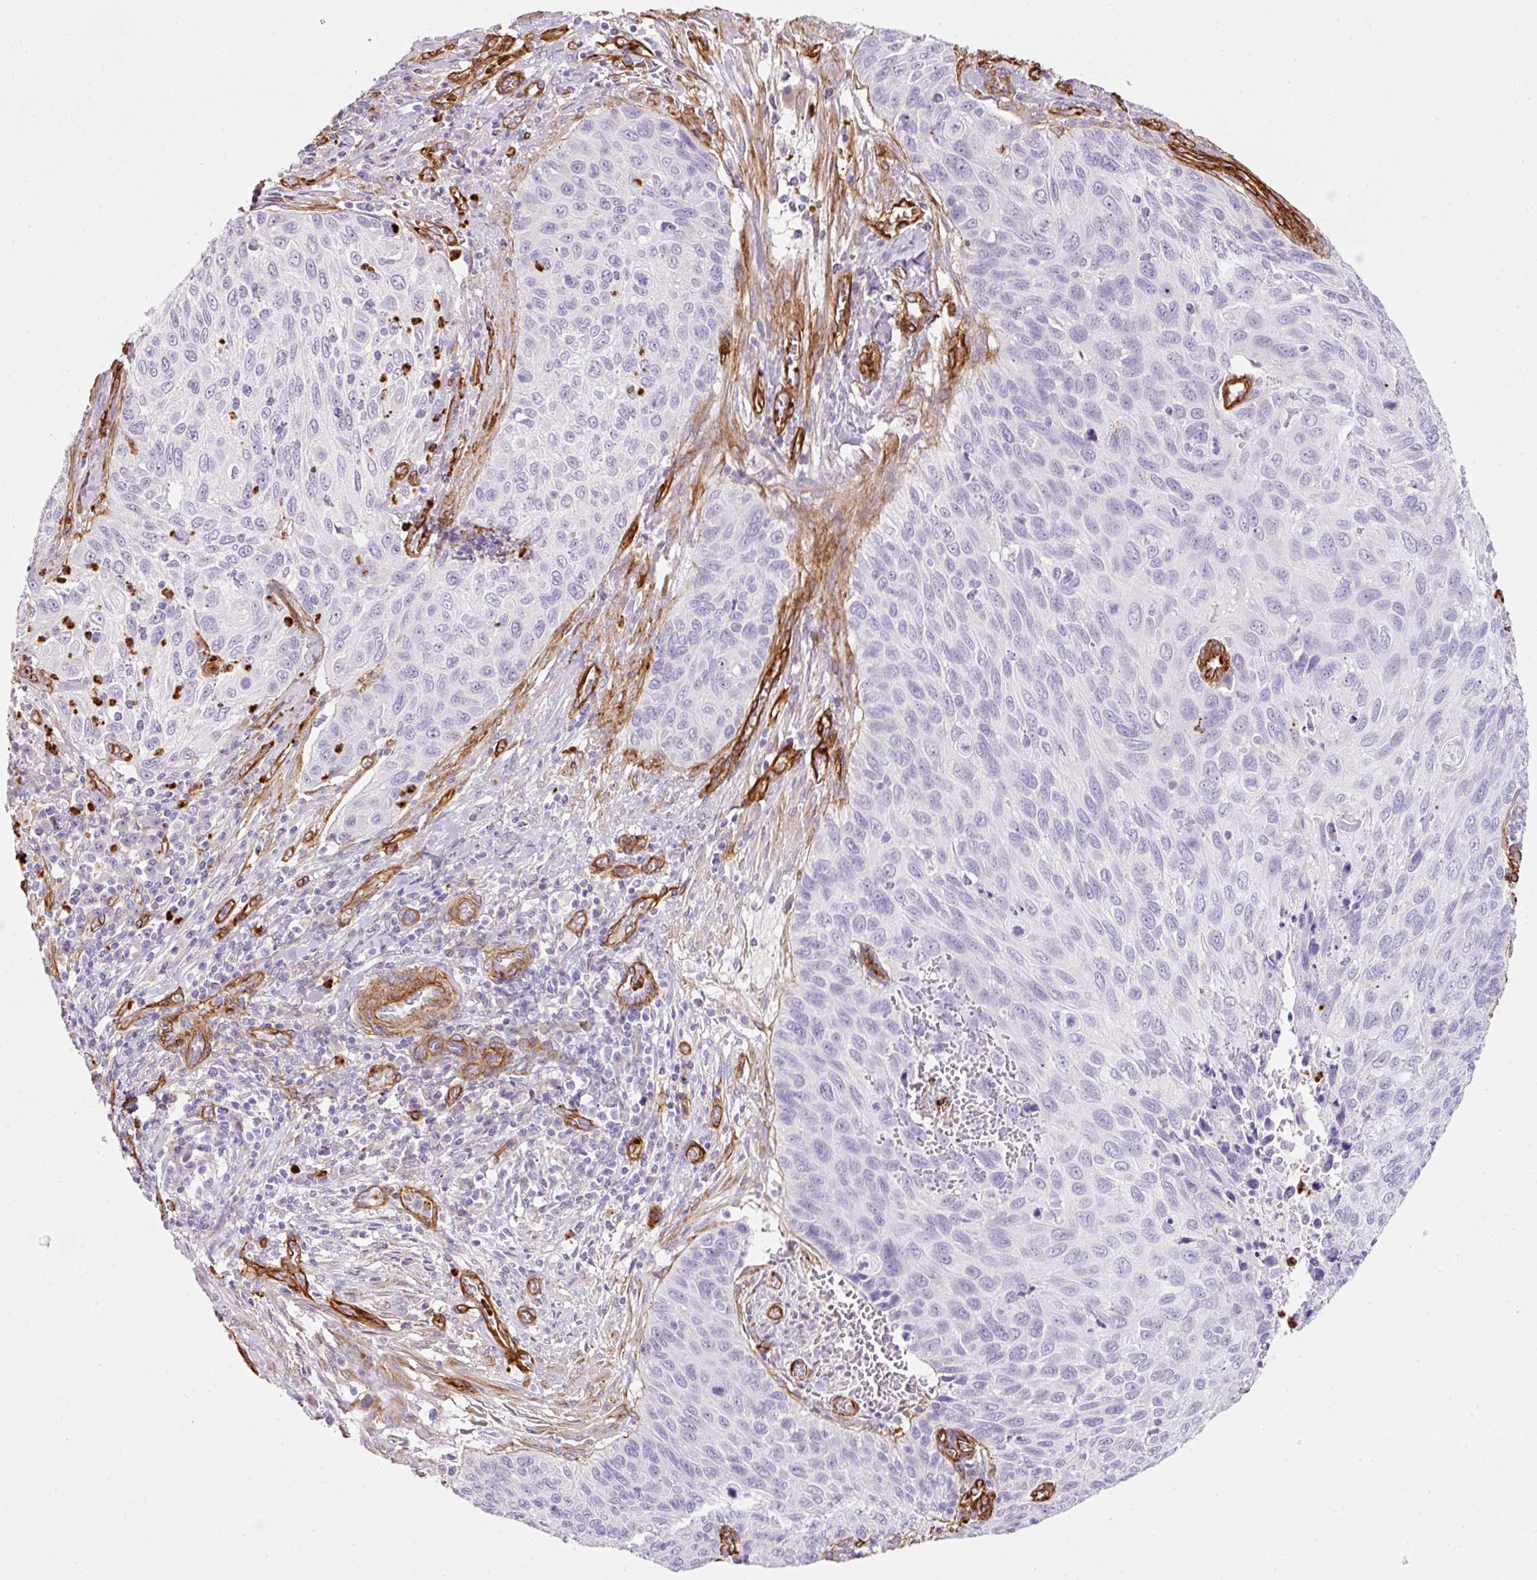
{"staining": {"intensity": "negative", "quantity": "none", "location": "none"}, "tissue": "cervical cancer", "cell_type": "Tumor cells", "image_type": "cancer", "snomed": [{"axis": "morphology", "description": "Squamous cell carcinoma, NOS"}, {"axis": "topography", "description": "Cervix"}], "caption": "Immunohistochemistry of human cervical cancer demonstrates no positivity in tumor cells.", "gene": "LOXL4", "patient": {"sex": "female", "age": 70}}